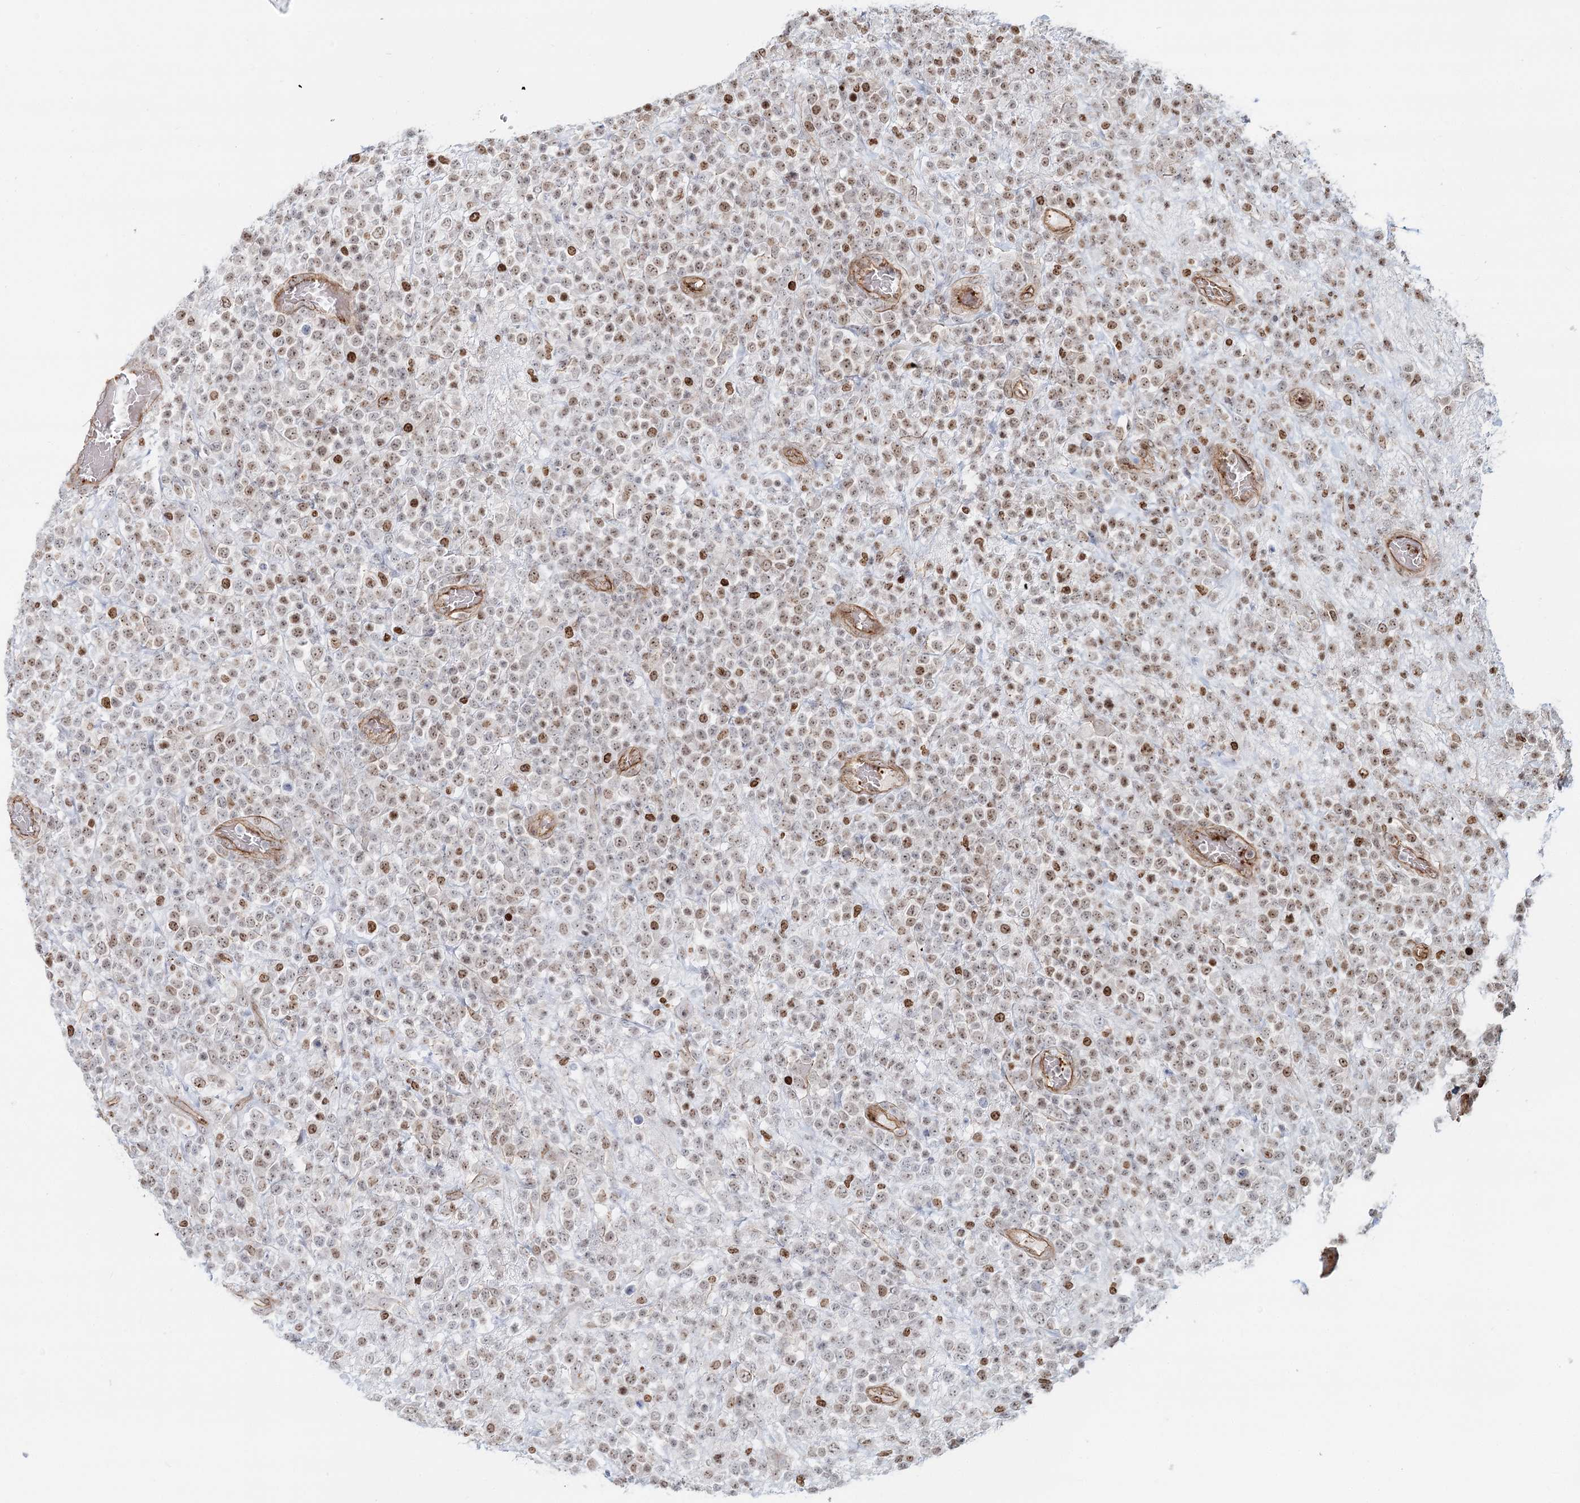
{"staining": {"intensity": "moderate", "quantity": ">75%", "location": "nuclear"}, "tissue": "lymphoma", "cell_type": "Tumor cells", "image_type": "cancer", "snomed": [{"axis": "morphology", "description": "Malignant lymphoma, non-Hodgkin's type, High grade"}, {"axis": "topography", "description": "Colon"}], "caption": "IHC histopathology image of neoplastic tissue: human lymphoma stained using immunohistochemistry (IHC) reveals medium levels of moderate protein expression localized specifically in the nuclear of tumor cells, appearing as a nuclear brown color.", "gene": "ZFYVE28", "patient": {"sex": "female", "age": 53}}